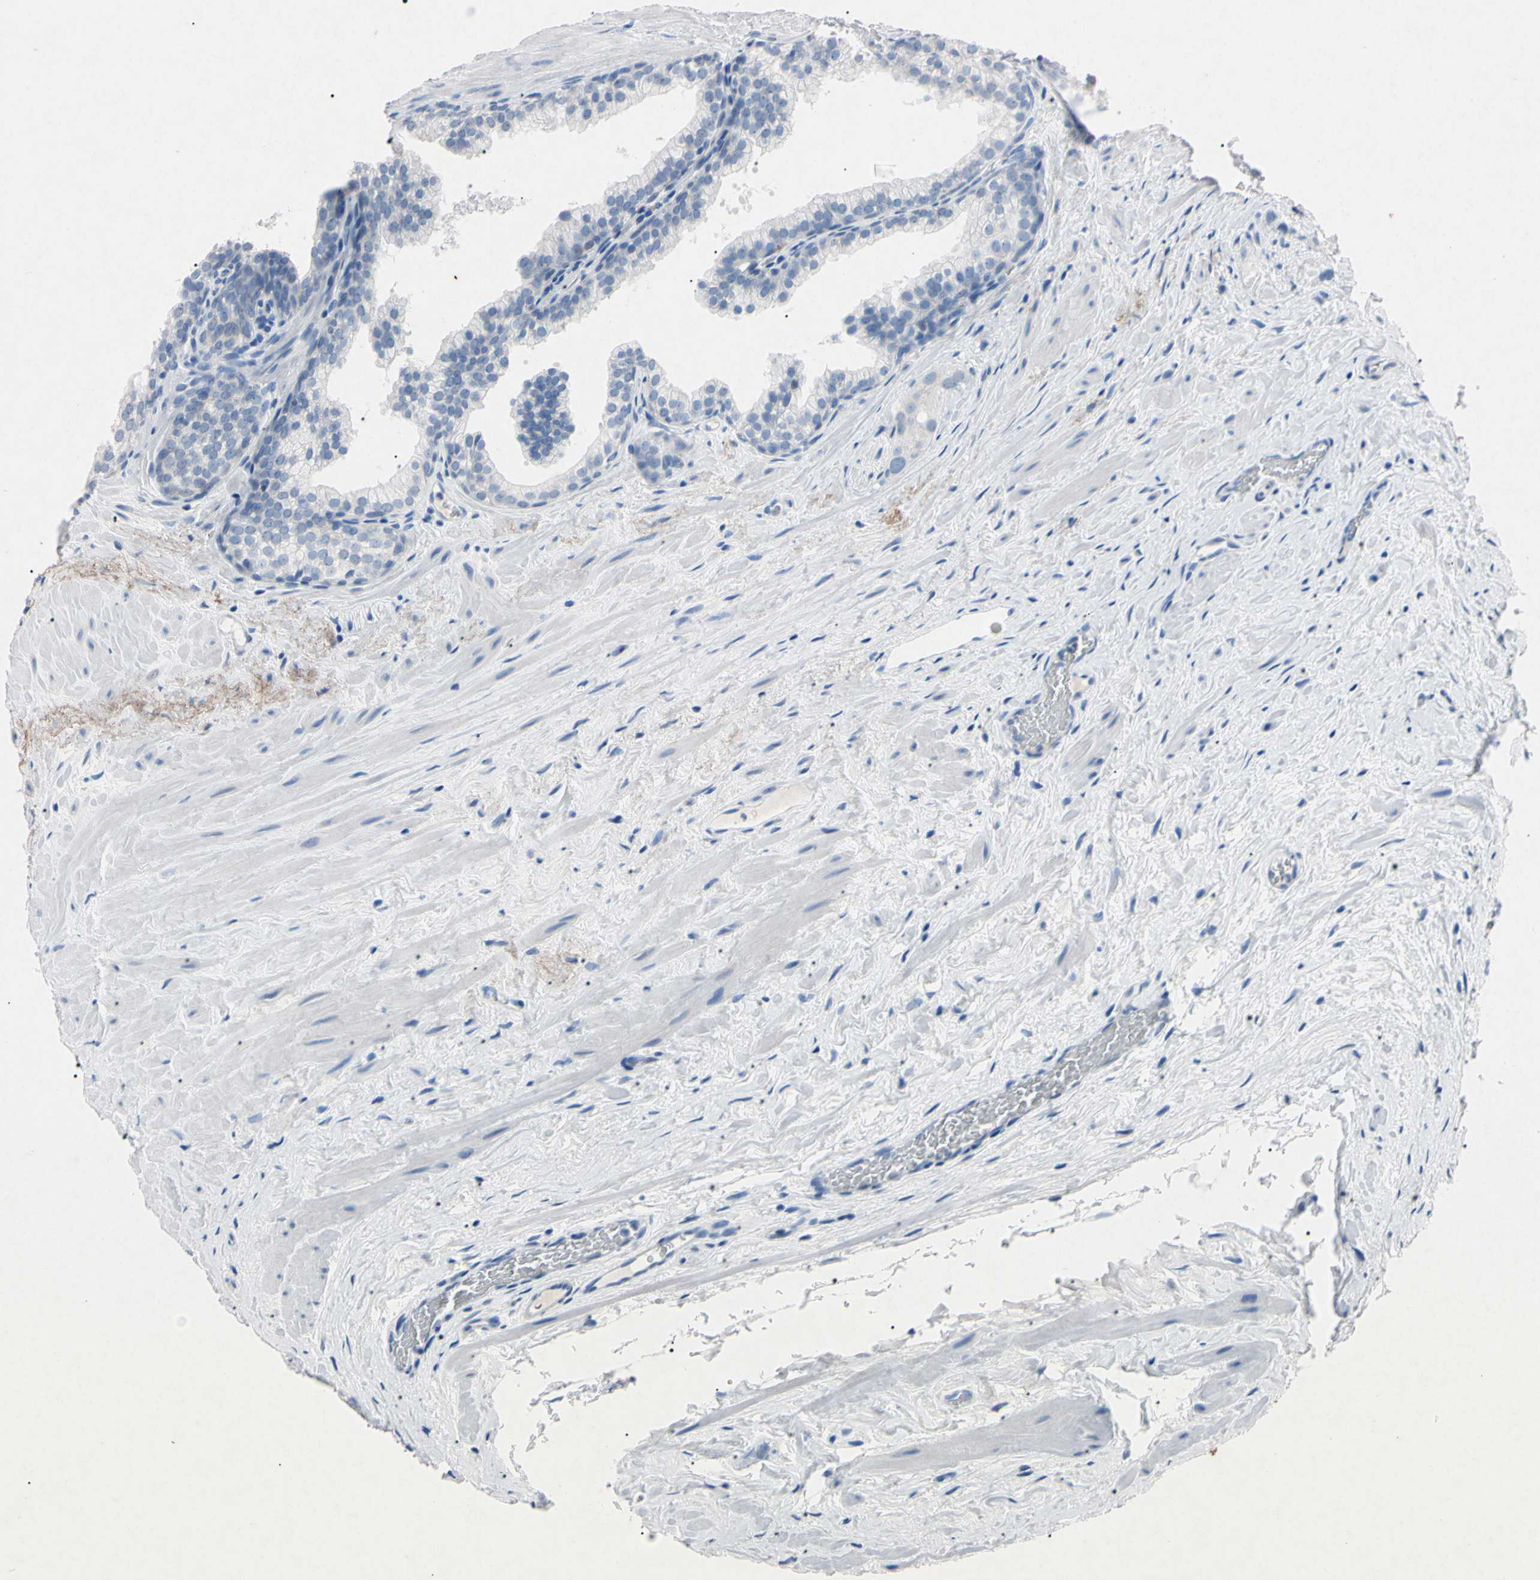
{"staining": {"intensity": "negative", "quantity": "none", "location": "none"}, "tissue": "prostate cancer", "cell_type": "Tumor cells", "image_type": "cancer", "snomed": [{"axis": "morphology", "description": "Adenocarcinoma, Low grade"}, {"axis": "topography", "description": "Prostate"}], "caption": "This micrograph is of prostate cancer (adenocarcinoma (low-grade)) stained with immunohistochemistry (IHC) to label a protein in brown with the nuclei are counter-stained blue. There is no staining in tumor cells.", "gene": "ELN", "patient": {"sex": "male", "age": 59}}